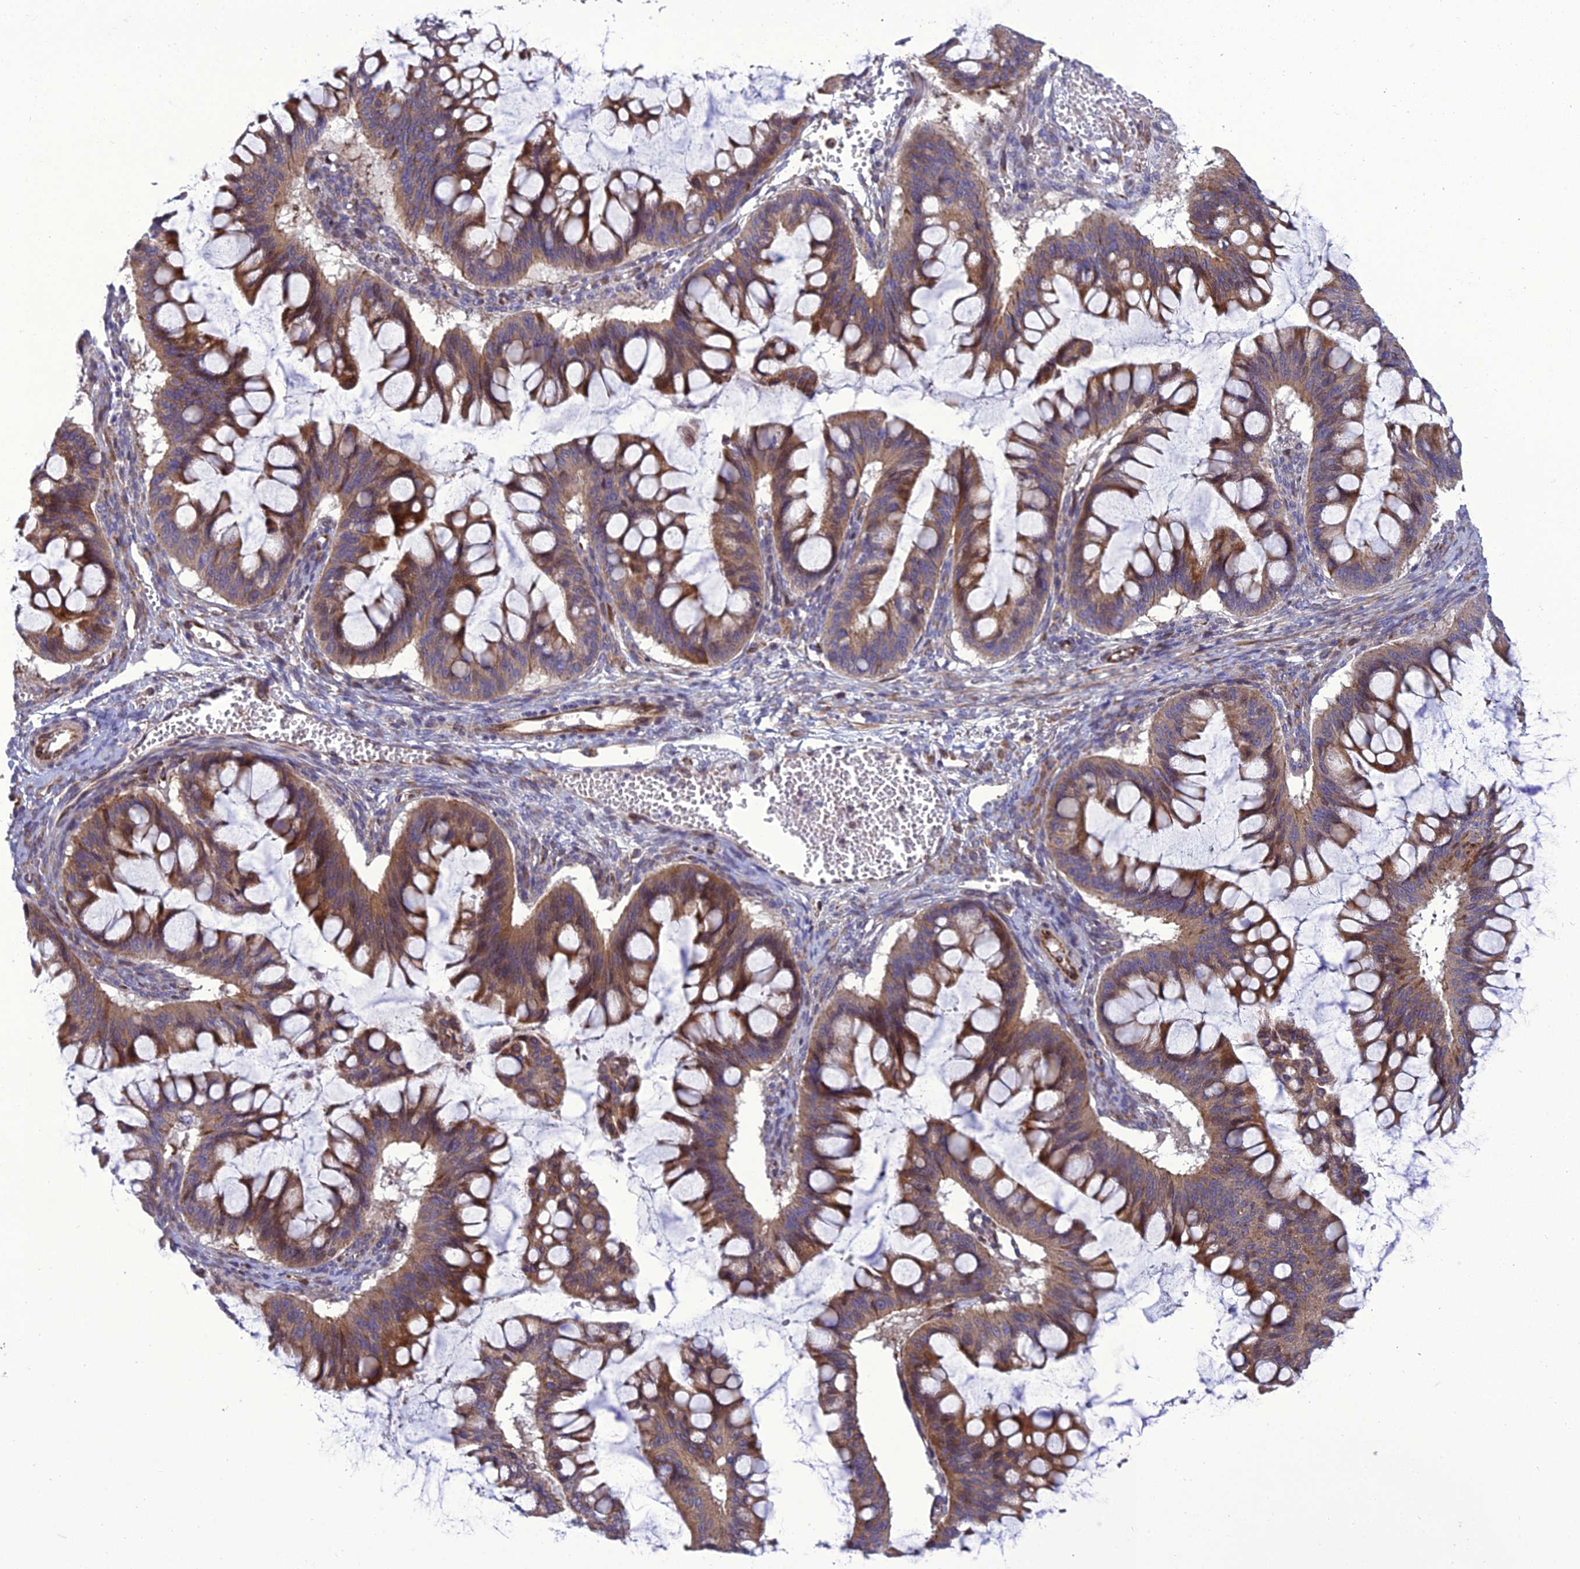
{"staining": {"intensity": "moderate", "quantity": ">75%", "location": "cytoplasmic/membranous"}, "tissue": "ovarian cancer", "cell_type": "Tumor cells", "image_type": "cancer", "snomed": [{"axis": "morphology", "description": "Cystadenocarcinoma, mucinous, NOS"}, {"axis": "topography", "description": "Ovary"}], "caption": "A histopathology image of mucinous cystadenocarcinoma (ovarian) stained for a protein reveals moderate cytoplasmic/membranous brown staining in tumor cells.", "gene": "GIMAP1", "patient": {"sex": "female", "age": 73}}